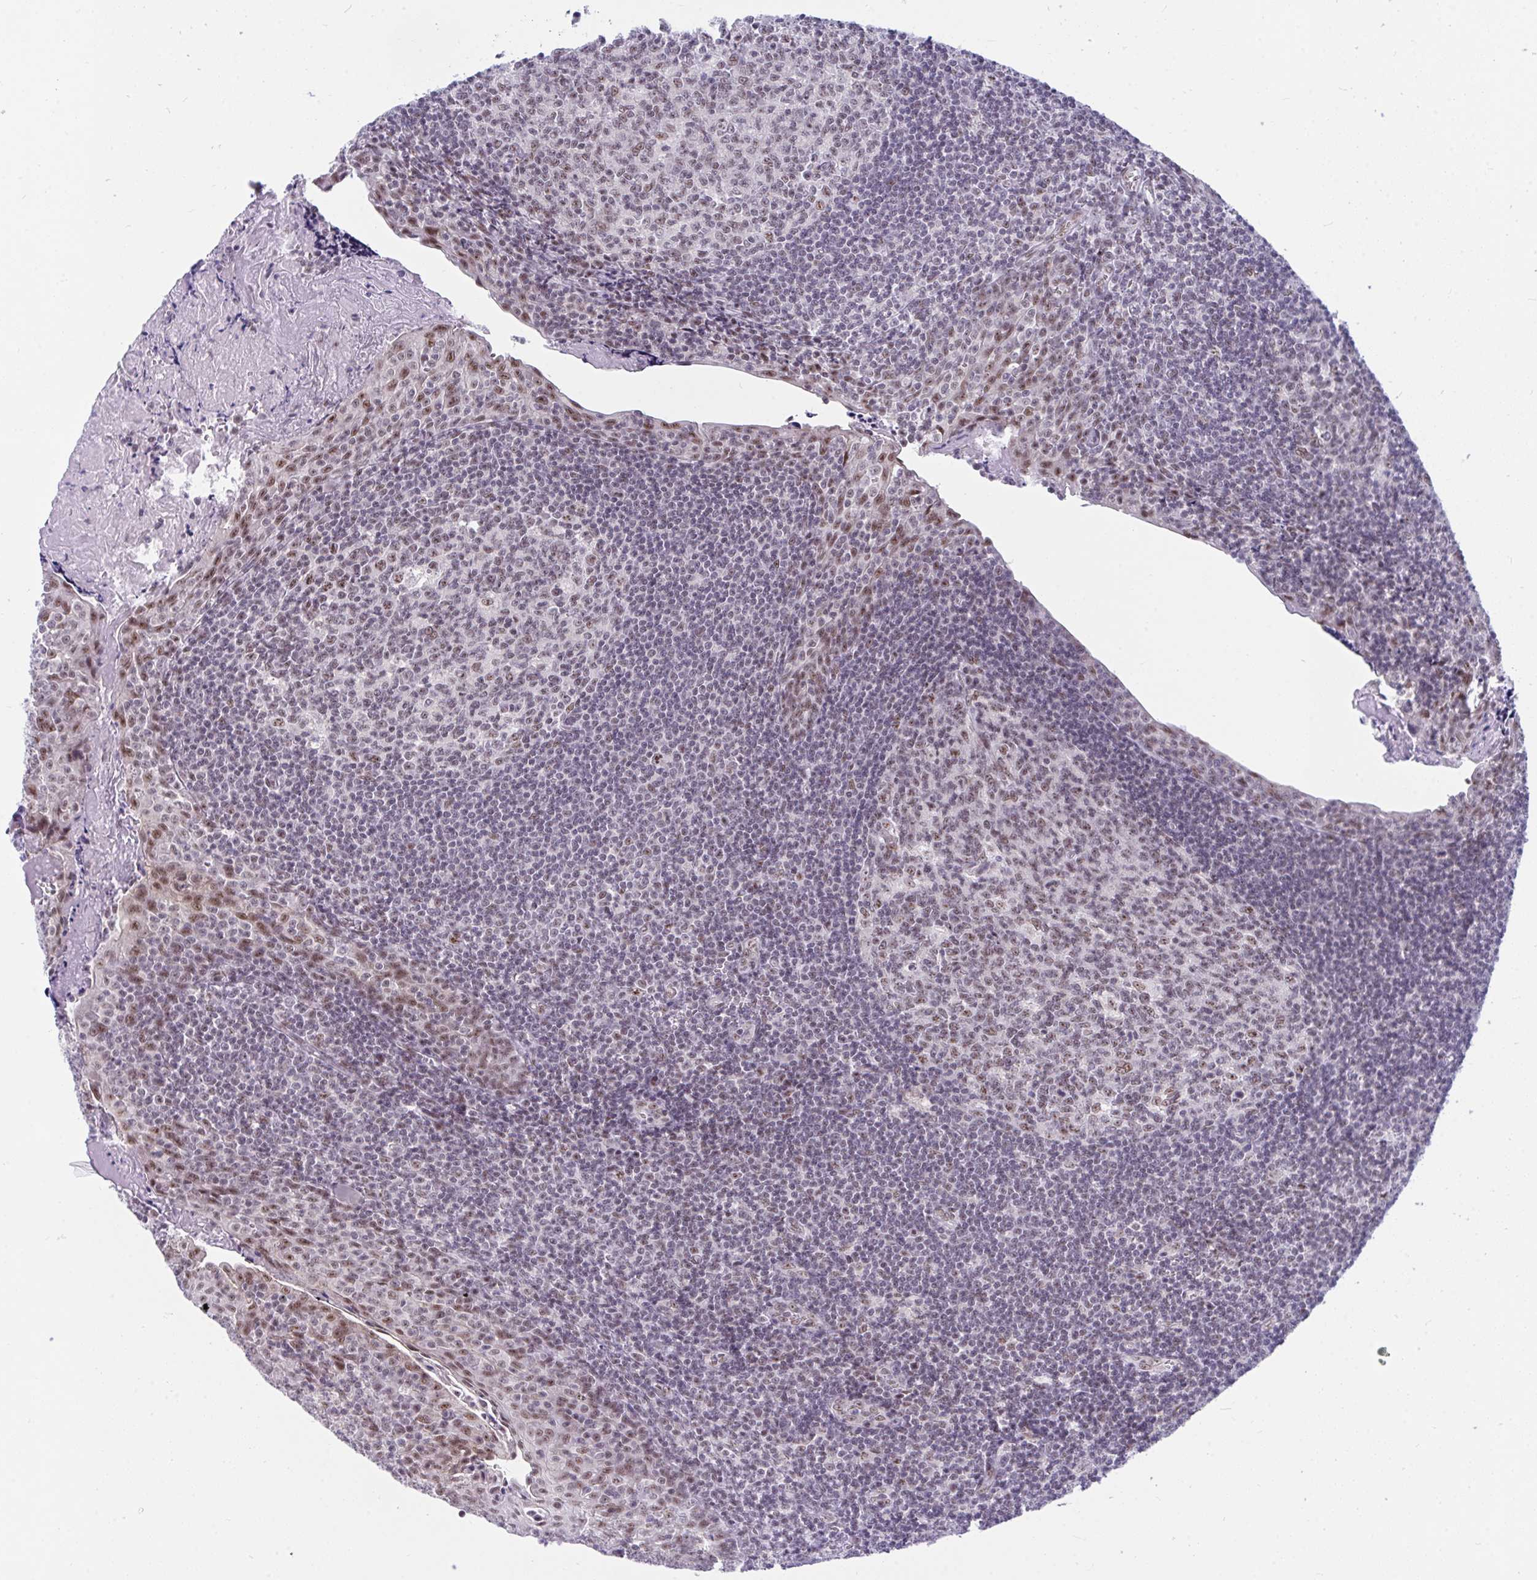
{"staining": {"intensity": "weak", "quantity": "25%-75%", "location": "nuclear"}, "tissue": "tonsil", "cell_type": "Germinal center cells", "image_type": "normal", "snomed": [{"axis": "morphology", "description": "Normal tissue, NOS"}, {"axis": "morphology", "description": "Inflammation, NOS"}, {"axis": "topography", "description": "Tonsil"}], "caption": "This micrograph shows immunohistochemistry (IHC) staining of benign human tonsil, with low weak nuclear staining in about 25%-75% of germinal center cells.", "gene": "PRR14", "patient": {"sex": "female", "age": 31}}